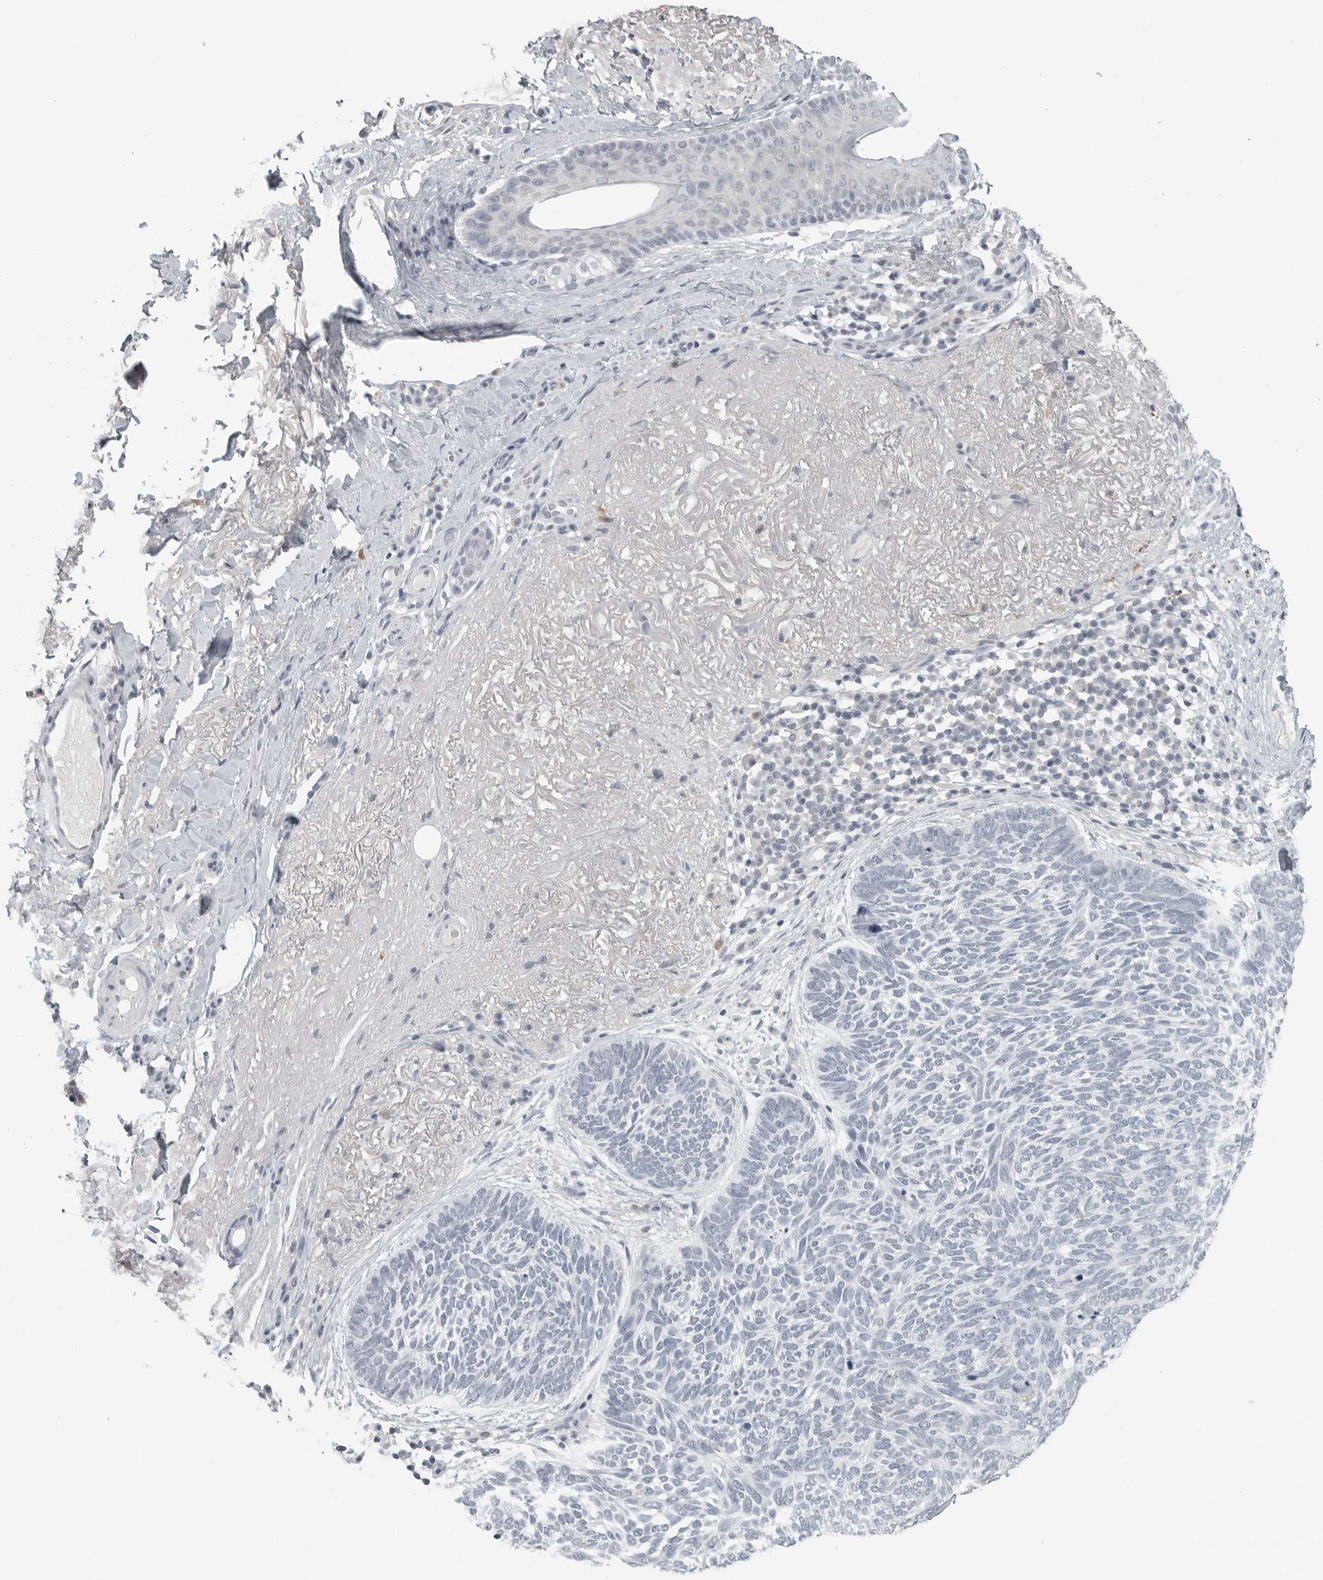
{"staining": {"intensity": "negative", "quantity": "none", "location": "none"}, "tissue": "skin cancer", "cell_type": "Tumor cells", "image_type": "cancer", "snomed": [{"axis": "morphology", "description": "Basal cell carcinoma"}, {"axis": "topography", "description": "Skin"}], "caption": "Immunohistochemical staining of skin cancer (basal cell carcinoma) displays no significant positivity in tumor cells.", "gene": "BPIFA1", "patient": {"sex": "female", "age": 85}}